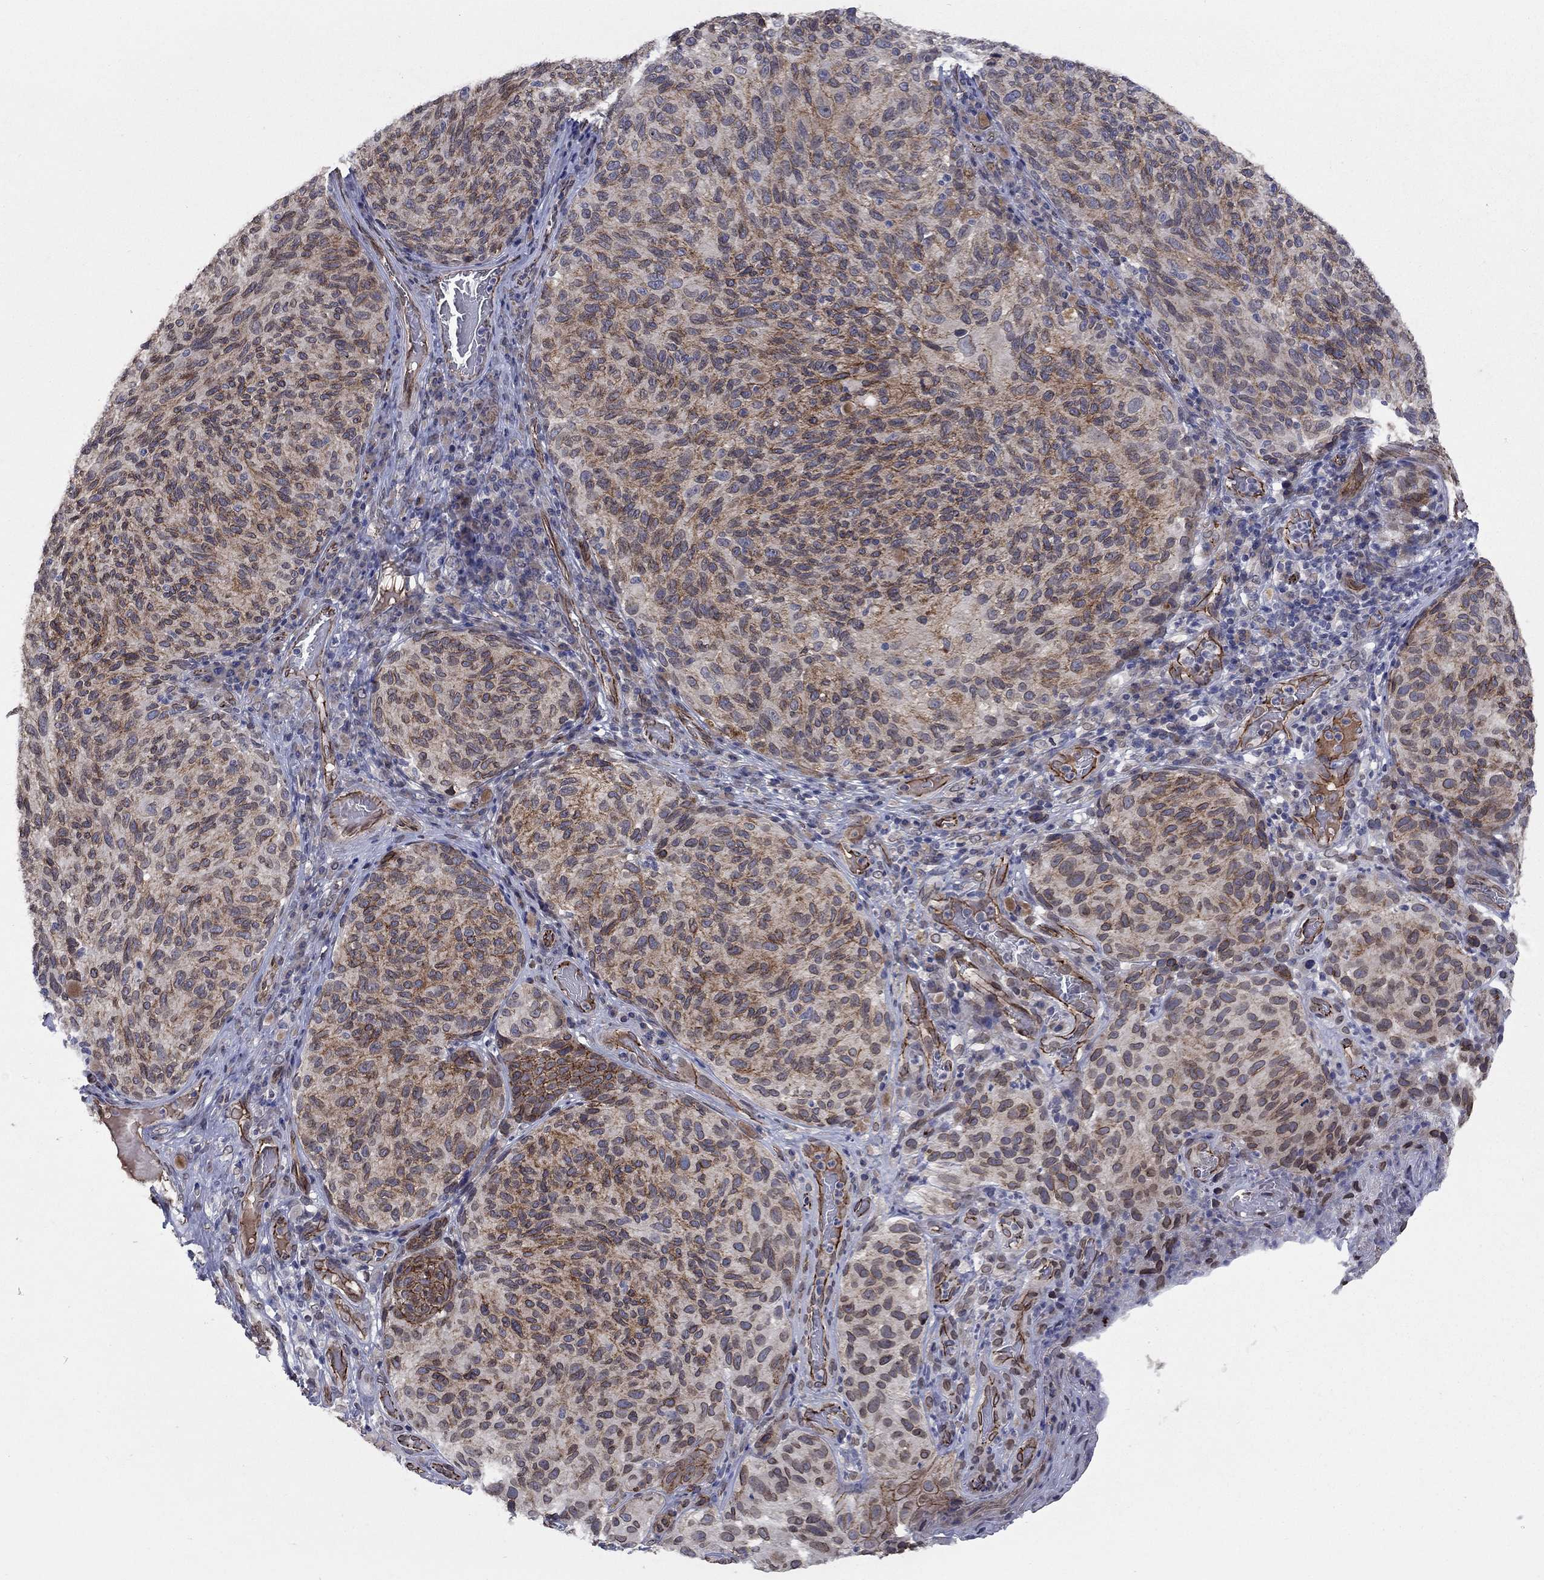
{"staining": {"intensity": "moderate", "quantity": "<25%", "location": "cytoplasmic/membranous"}, "tissue": "melanoma", "cell_type": "Tumor cells", "image_type": "cancer", "snomed": [{"axis": "morphology", "description": "Malignant melanoma, NOS"}, {"axis": "topography", "description": "Skin"}], "caption": "There is low levels of moderate cytoplasmic/membranous expression in tumor cells of malignant melanoma, as demonstrated by immunohistochemical staining (brown color).", "gene": "EMC9", "patient": {"sex": "female", "age": 73}}